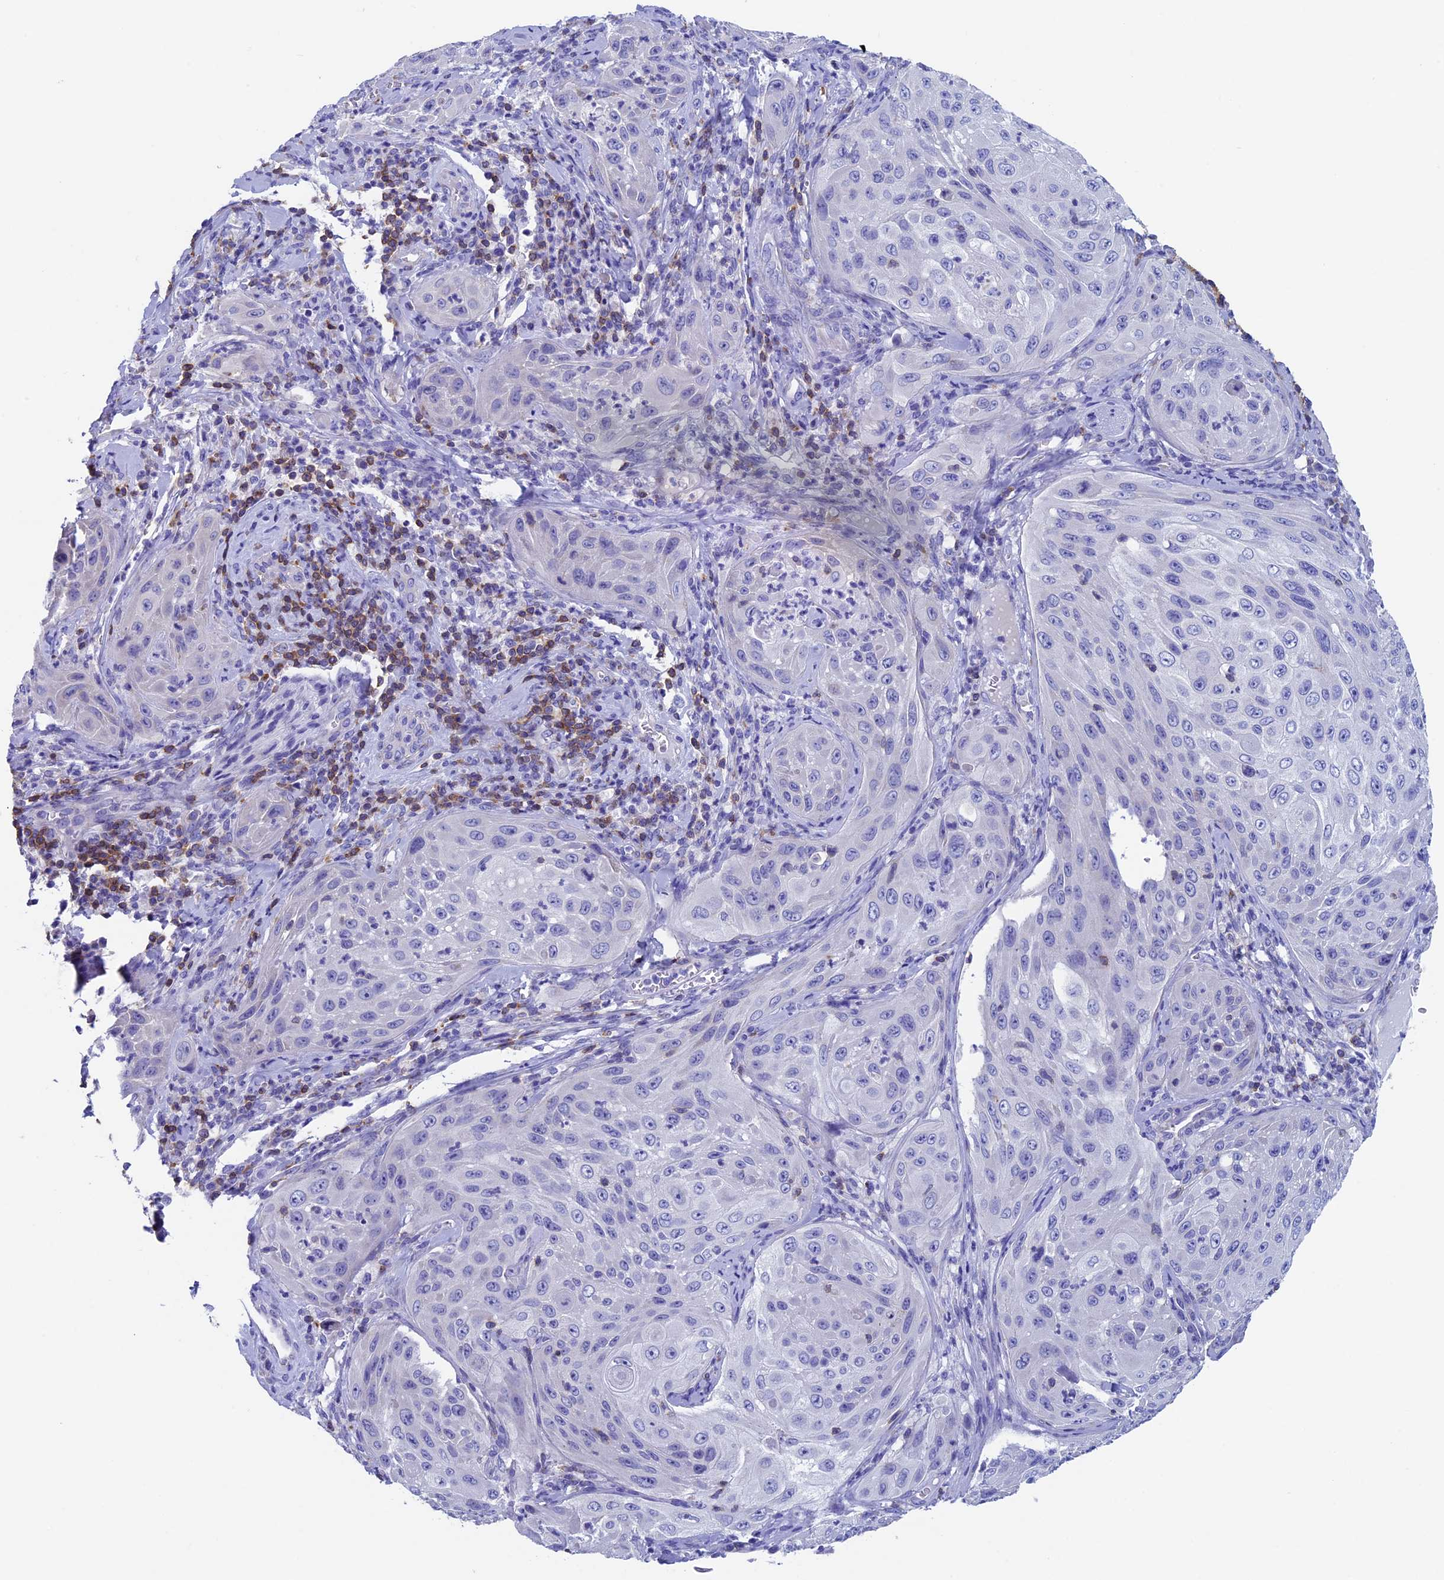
{"staining": {"intensity": "negative", "quantity": "none", "location": "none"}, "tissue": "cervical cancer", "cell_type": "Tumor cells", "image_type": "cancer", "snomed": [{"axis": "morphology", "description": "Squamous cell carcinoma, NOS"}, {"axis": "topography", "description": "Cervix"}], "caption": "A micrograph of cervical cancer stained for a protein displays no brown staining in tumor cells.", "gene": "SEPTIN1", "patient": {"sex": "female", "age": 42}}